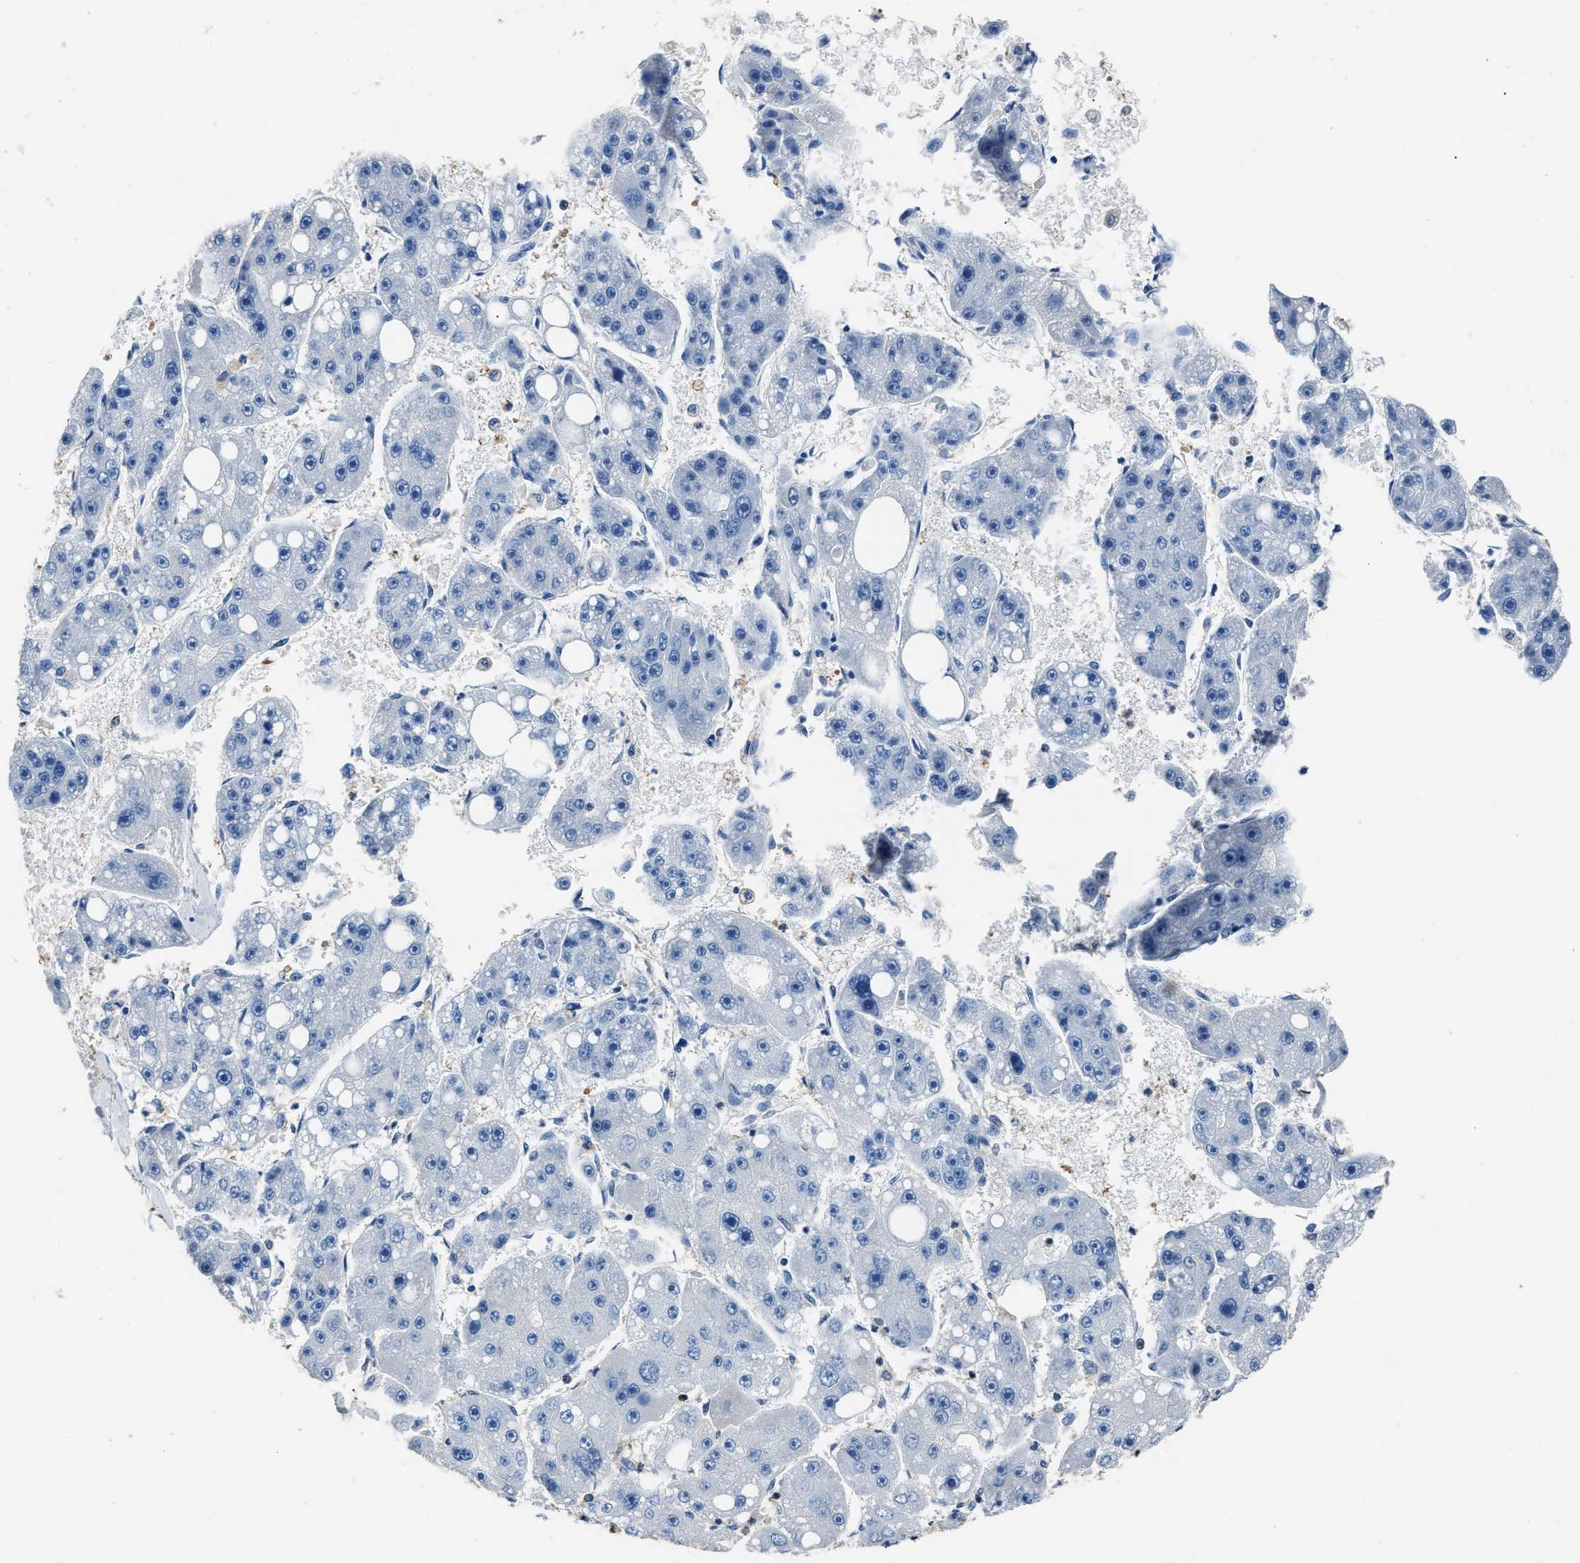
{"staining": {"intensity": "negative", "quantity": "none", "location": "none"}, "tissue": "liver cancer", "cell_type": "Tumor cells", "image_type": "cancer", "snomed": [{"axis": "morphology", "description": "Carcinoma, Hepatocellular, NOS"}, {"axis": "topography", "description": "Liver"}], "caption": "Protein analysis of liver cancer (hepatocellular carcinoma) exhibits no significant positivity in tumor cells.", "gene": "GSTP1", "patient": {"sex": "female", "age": 61}}